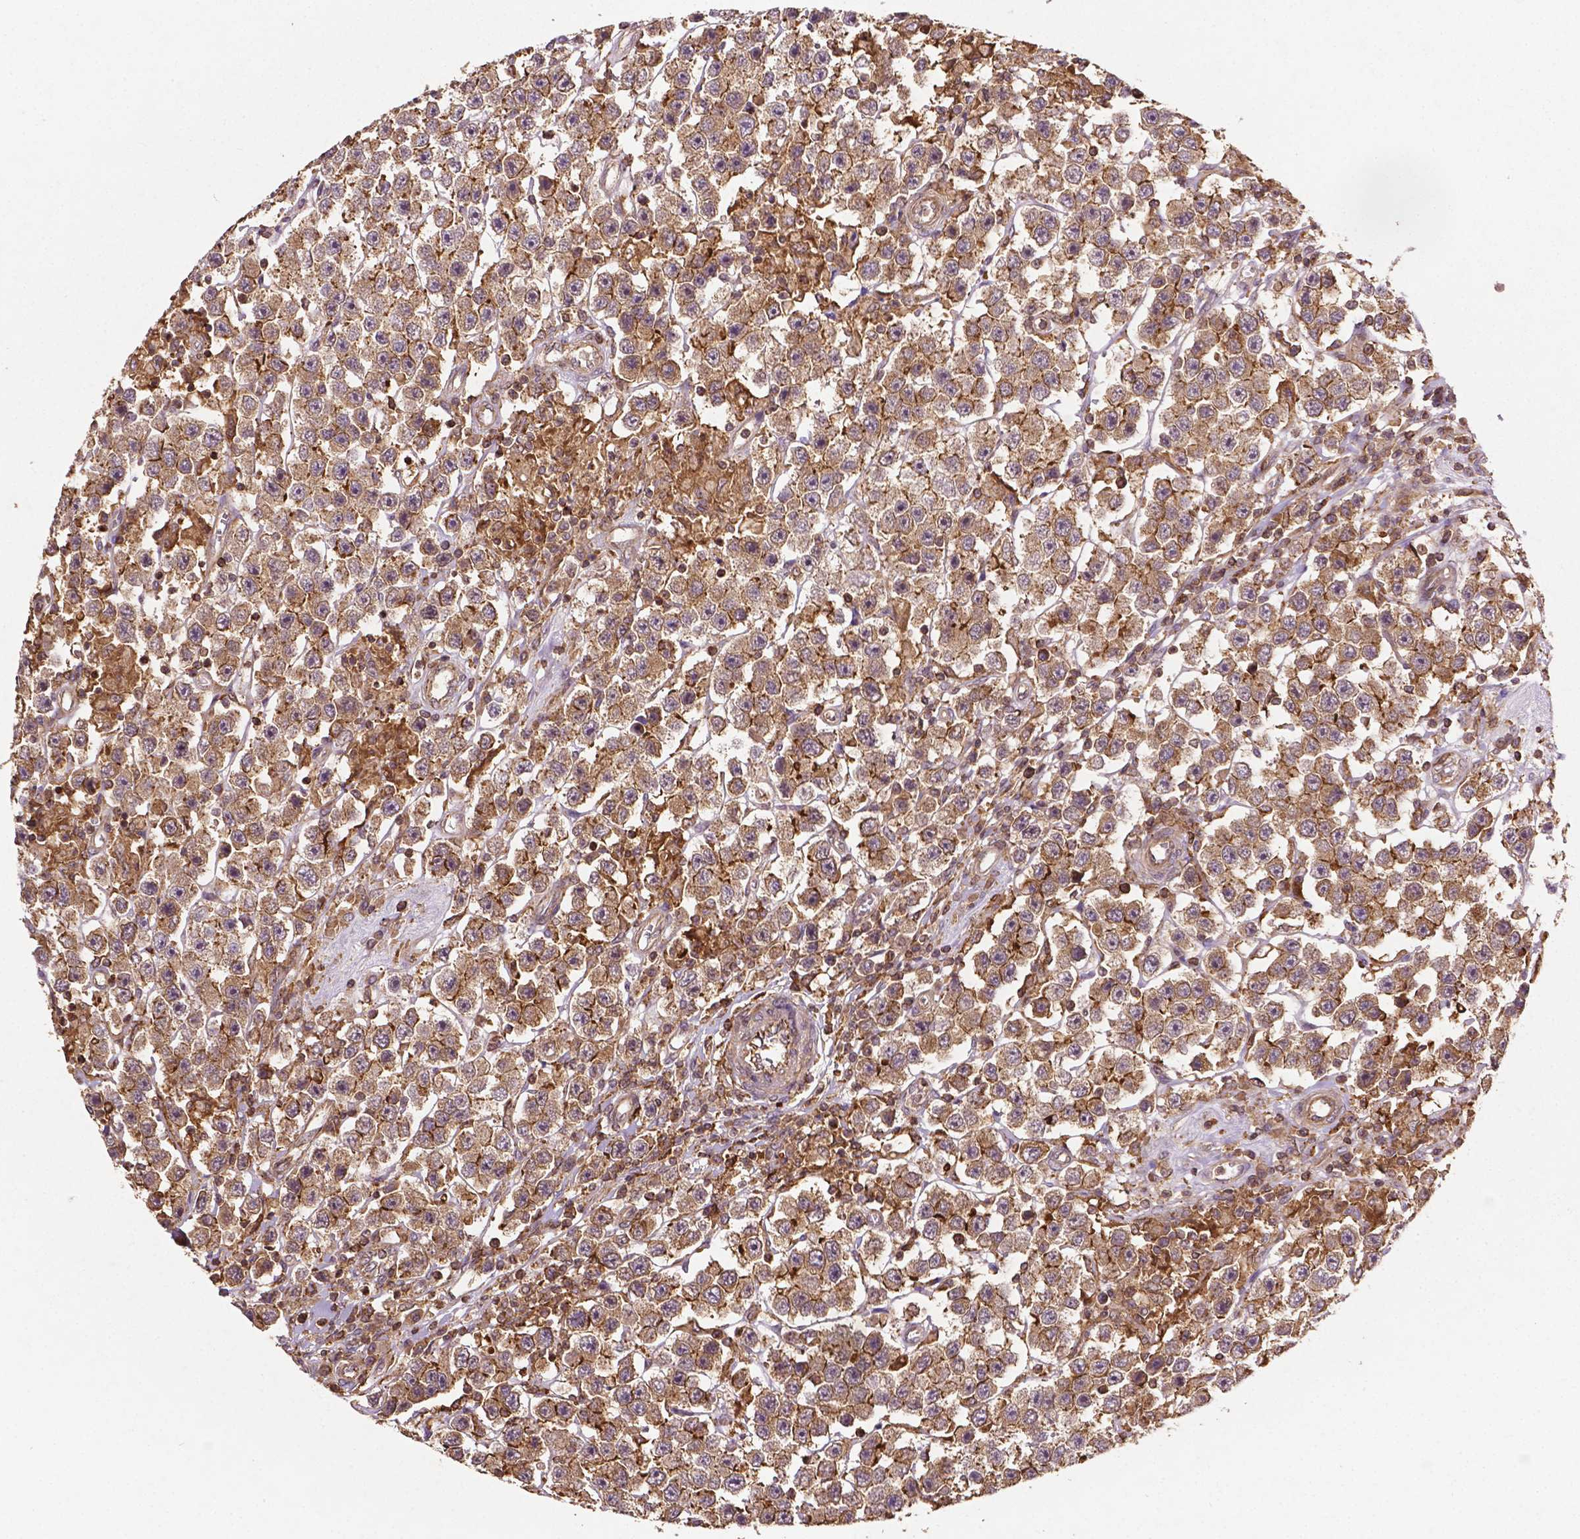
{"staining": {"intensity": "moderate", "quantity": ">75%", "location": "cytoplasmic/membranous"}, "tissue": "testis cancer", "cell_type": "Tumor cells", "image_type": "cancer", "snomed": [{"axis": "morphology", "description": "Seminoma, NOS"}, {"axis": "topography", "description": "Testis"}], "caption": "High-magnification brightfield microscopy of testis seminoma stained with DAB (3,3'-diaminobenzidine) (brown) and counterstained with hematoxylin (blue). tumor cells exhibit moderate cytoplasmic/membranous expression is appreciated in about>75% of cells. (DAB IHC with brightfield microscopy, high magnification).", "gene": "ZMYND19", "patient": {"sex": "male", "age": 45}}